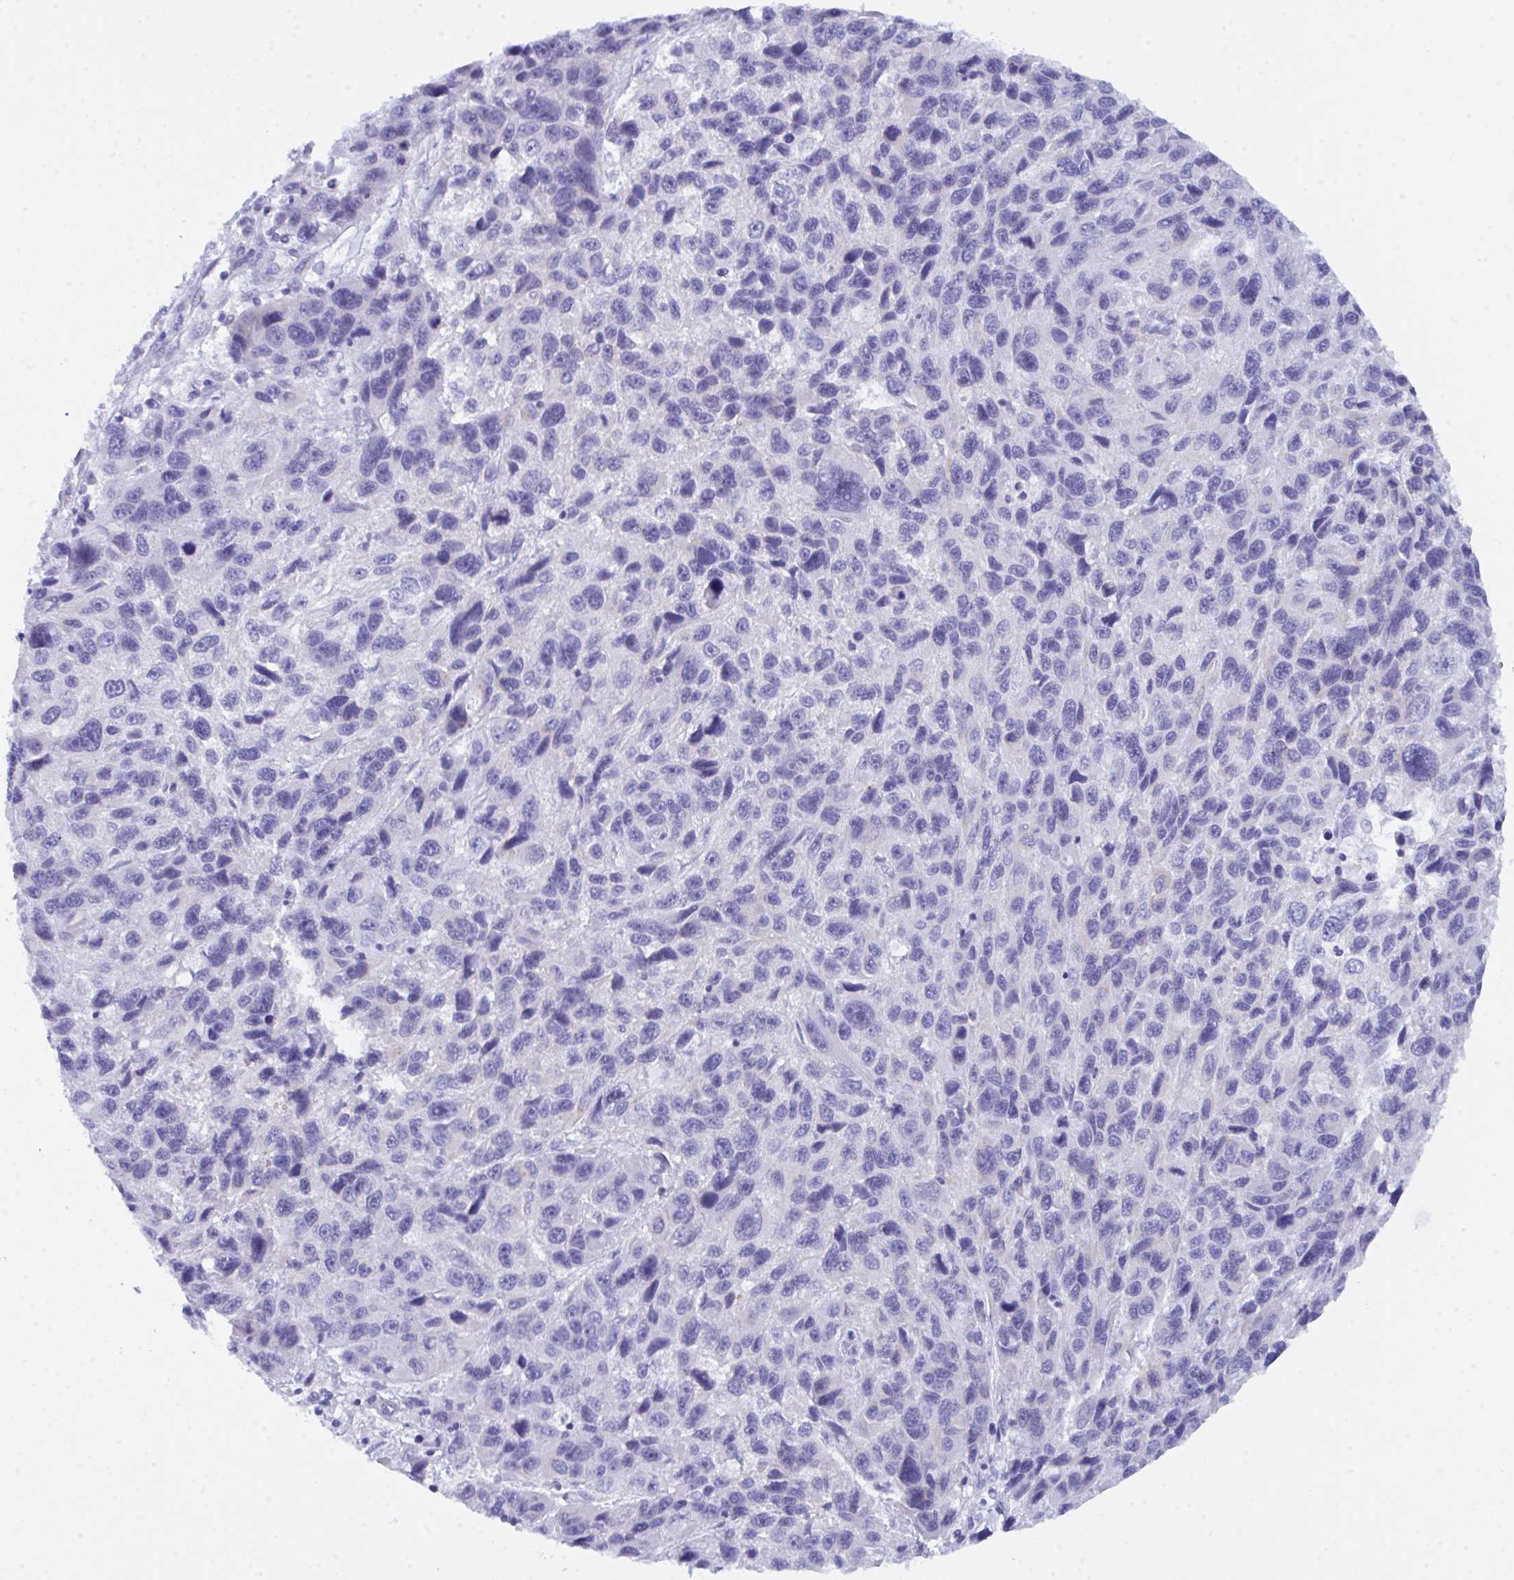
{"staining": {"intensity": "negative", "quantity": "none", "location": "none"}, "tissue": "melanoma", "cell_type": "Tumor cells", "image_type": "cancer", "snomed": [{"axis": "morphology", "description": "Malignant melanoma, NOS"}, {"axis": "topography", "description": "Skin"}], "caption": "Immunohistochemistry (IHC) histopathology image of human malignant melanoma stained for a protein (brown), which reveals no expression in tumor cells. (DAB (3,3'-diaminobenzidine) immunohistochemistry (IHC) with hematoxylin counter stain).", "gene": "CEP170B", "patient": {"sex": "male", "age": 53}}